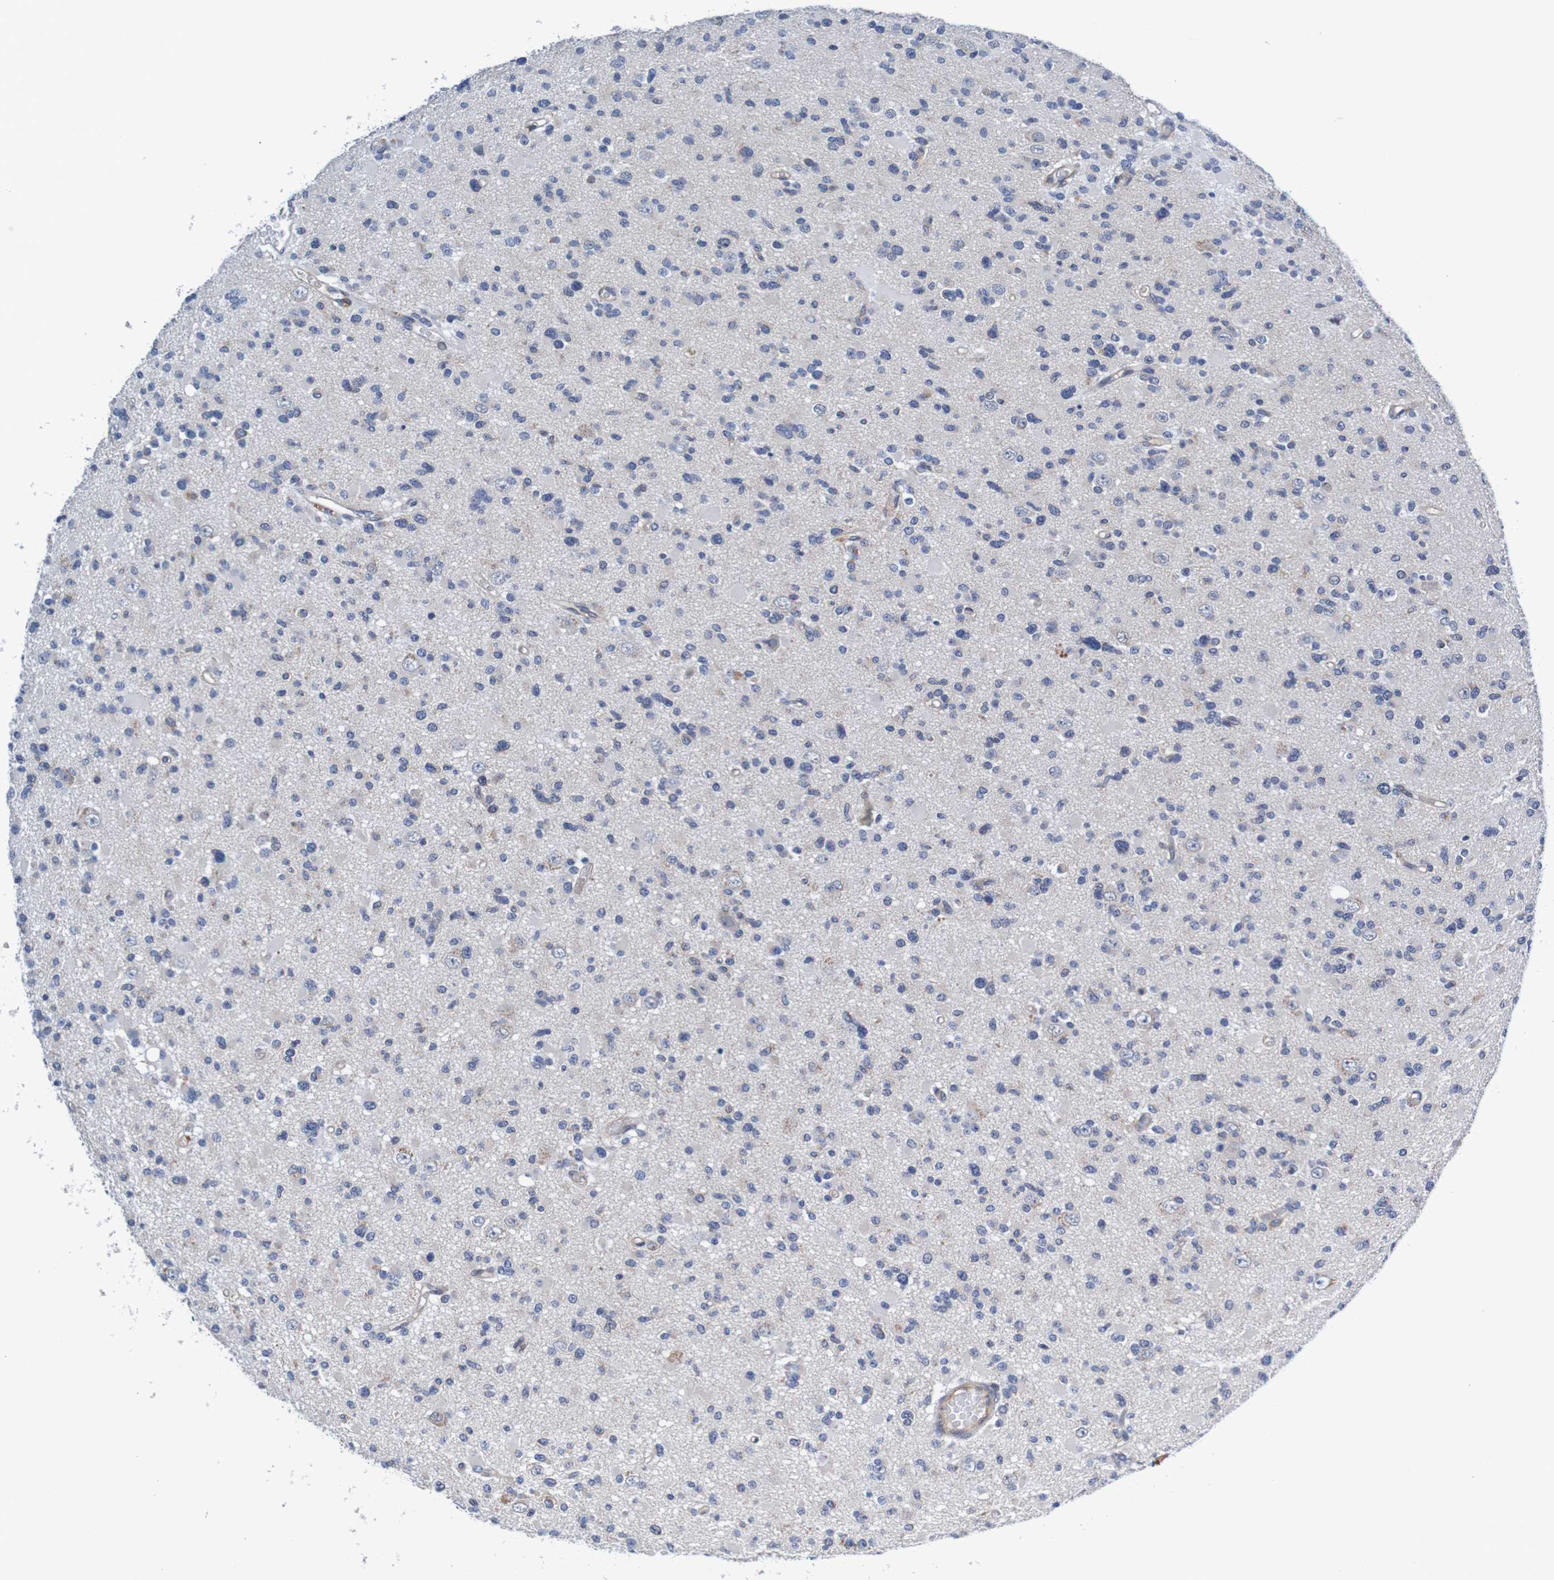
{"staining": {"intensity": "negative", "quantity": "none", "location": "none"}, "tissue": "glioma", "cell_type": "Tumor cells", "image_type": "cancer", "snomed": [{"axis": "morphology", "description": "Glioma, malignant, Low grade"}, {"axis": "topography", "description": "Brain"}], "caption": "An immunohistochemistry image of low-grade glioma (malignant) is shown. There is no staining in tumor cells of low-grade glioma (malignant).", "gene": "CPED1", "patient": {"sex": "female", "age": 22}}